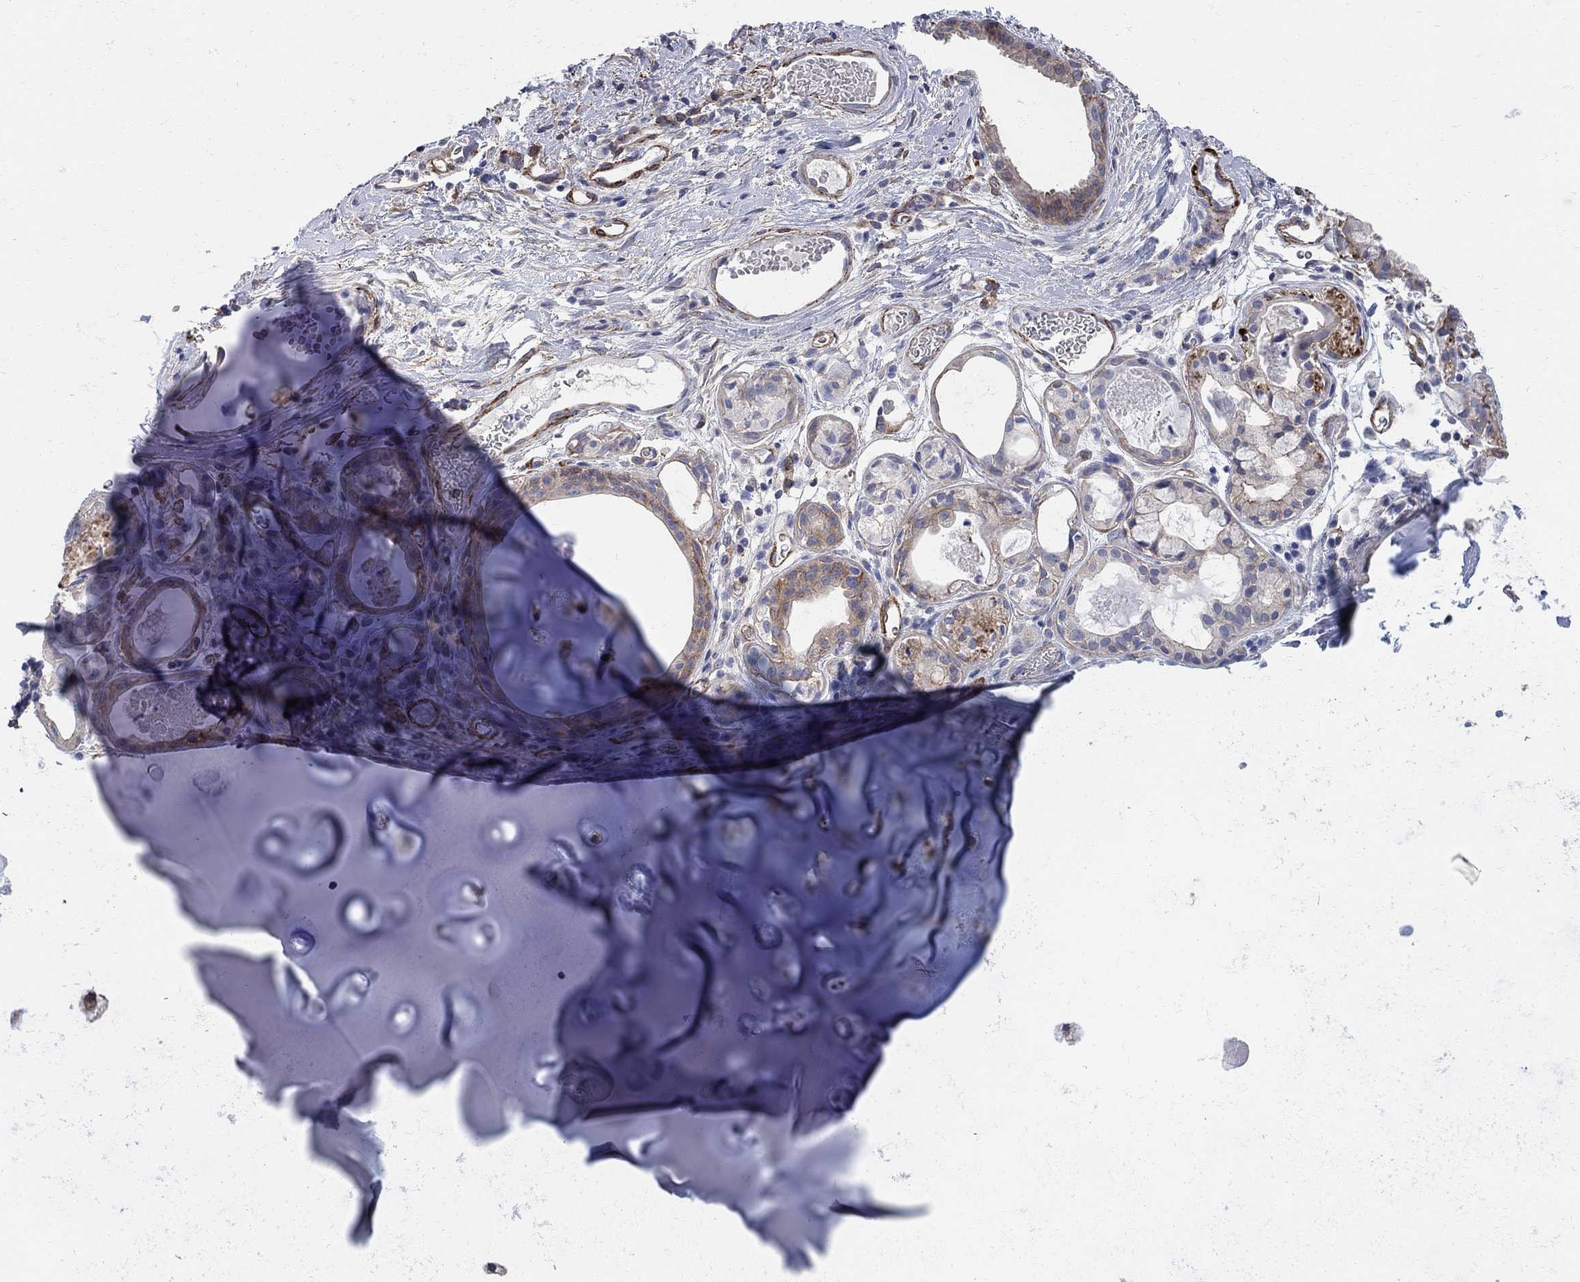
{"staining": {"intensity": "negative", "quantity": "none", "location": "none"}, "tissue": "soft tissue", "cell_type": "Fibroblasts", "image_type": "normal", "snomed": [{"axis": "morphology", "description": "Normal tissue, NOS"}, {"axis": "topography", "description": "Cartilage tissue"}], "caption": "Soft tissue was stained to show a protein in brown. There is no significant positivity in fibroblasts. (DAB immunohistochemistry (IHC) with hematoxylin counter stain).", "gene": "SEPTIN8", "patient": {"sex": "male", "age": 81}}